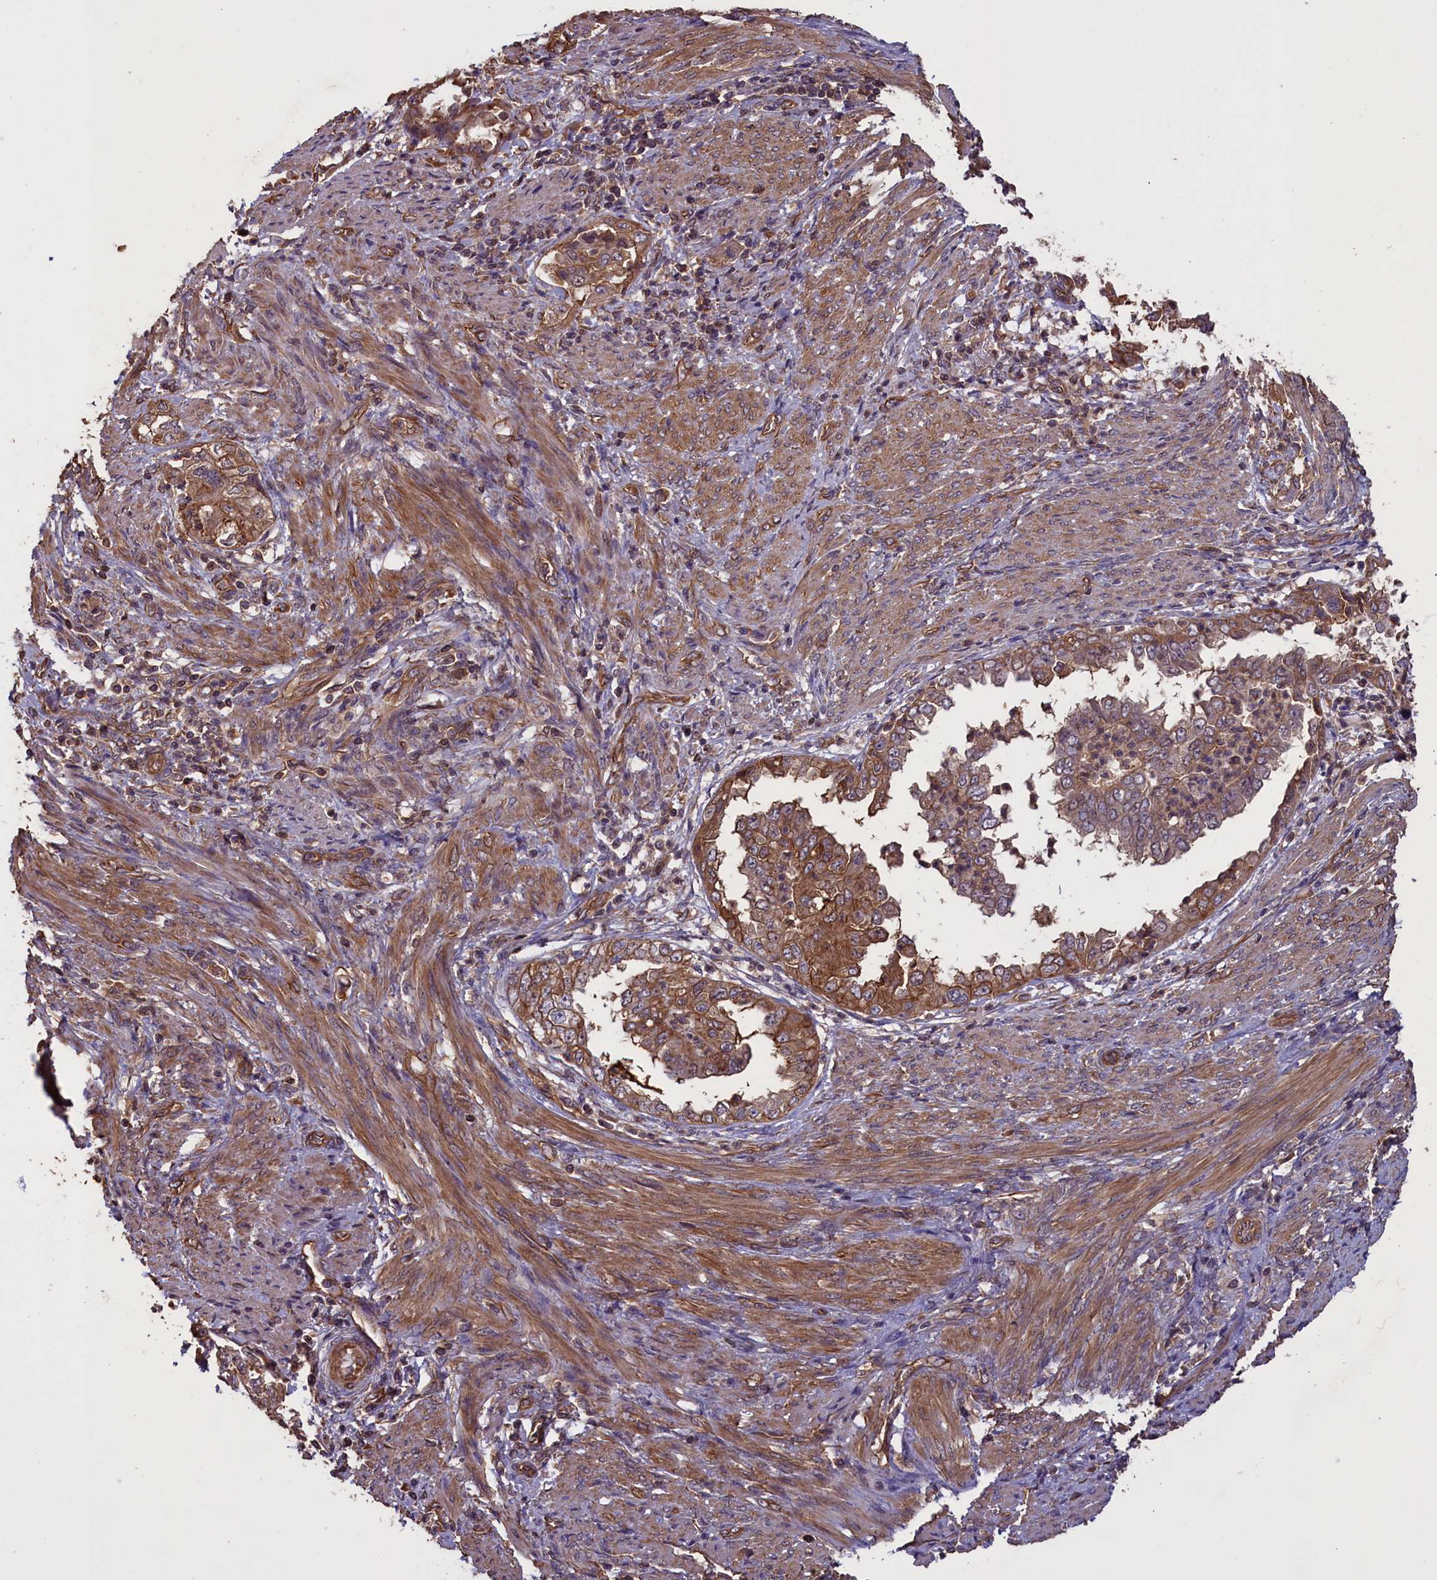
{"staining": {"intensity": "moderate", "quantity": ">75%", "location": "cytoplasmic/membranous"}, "tissue": "endometrial cancer", "cell_type": "Tumor cells", "image_type": "cancer", "snomed": [{"axis": "morphology", "description": "Adenocarcinoma, NOS"}, {"axis": "topography", "description": "Endometrium"}], "caption": "Human adenocarcinoma (endometrial) stained for a protein (brown) reveals moderate cytoplasmic/membranous positive expression in about >75% of tumor cells.", "gene": "DAPK3", "patient": {"sex": "female", "age": 85}}